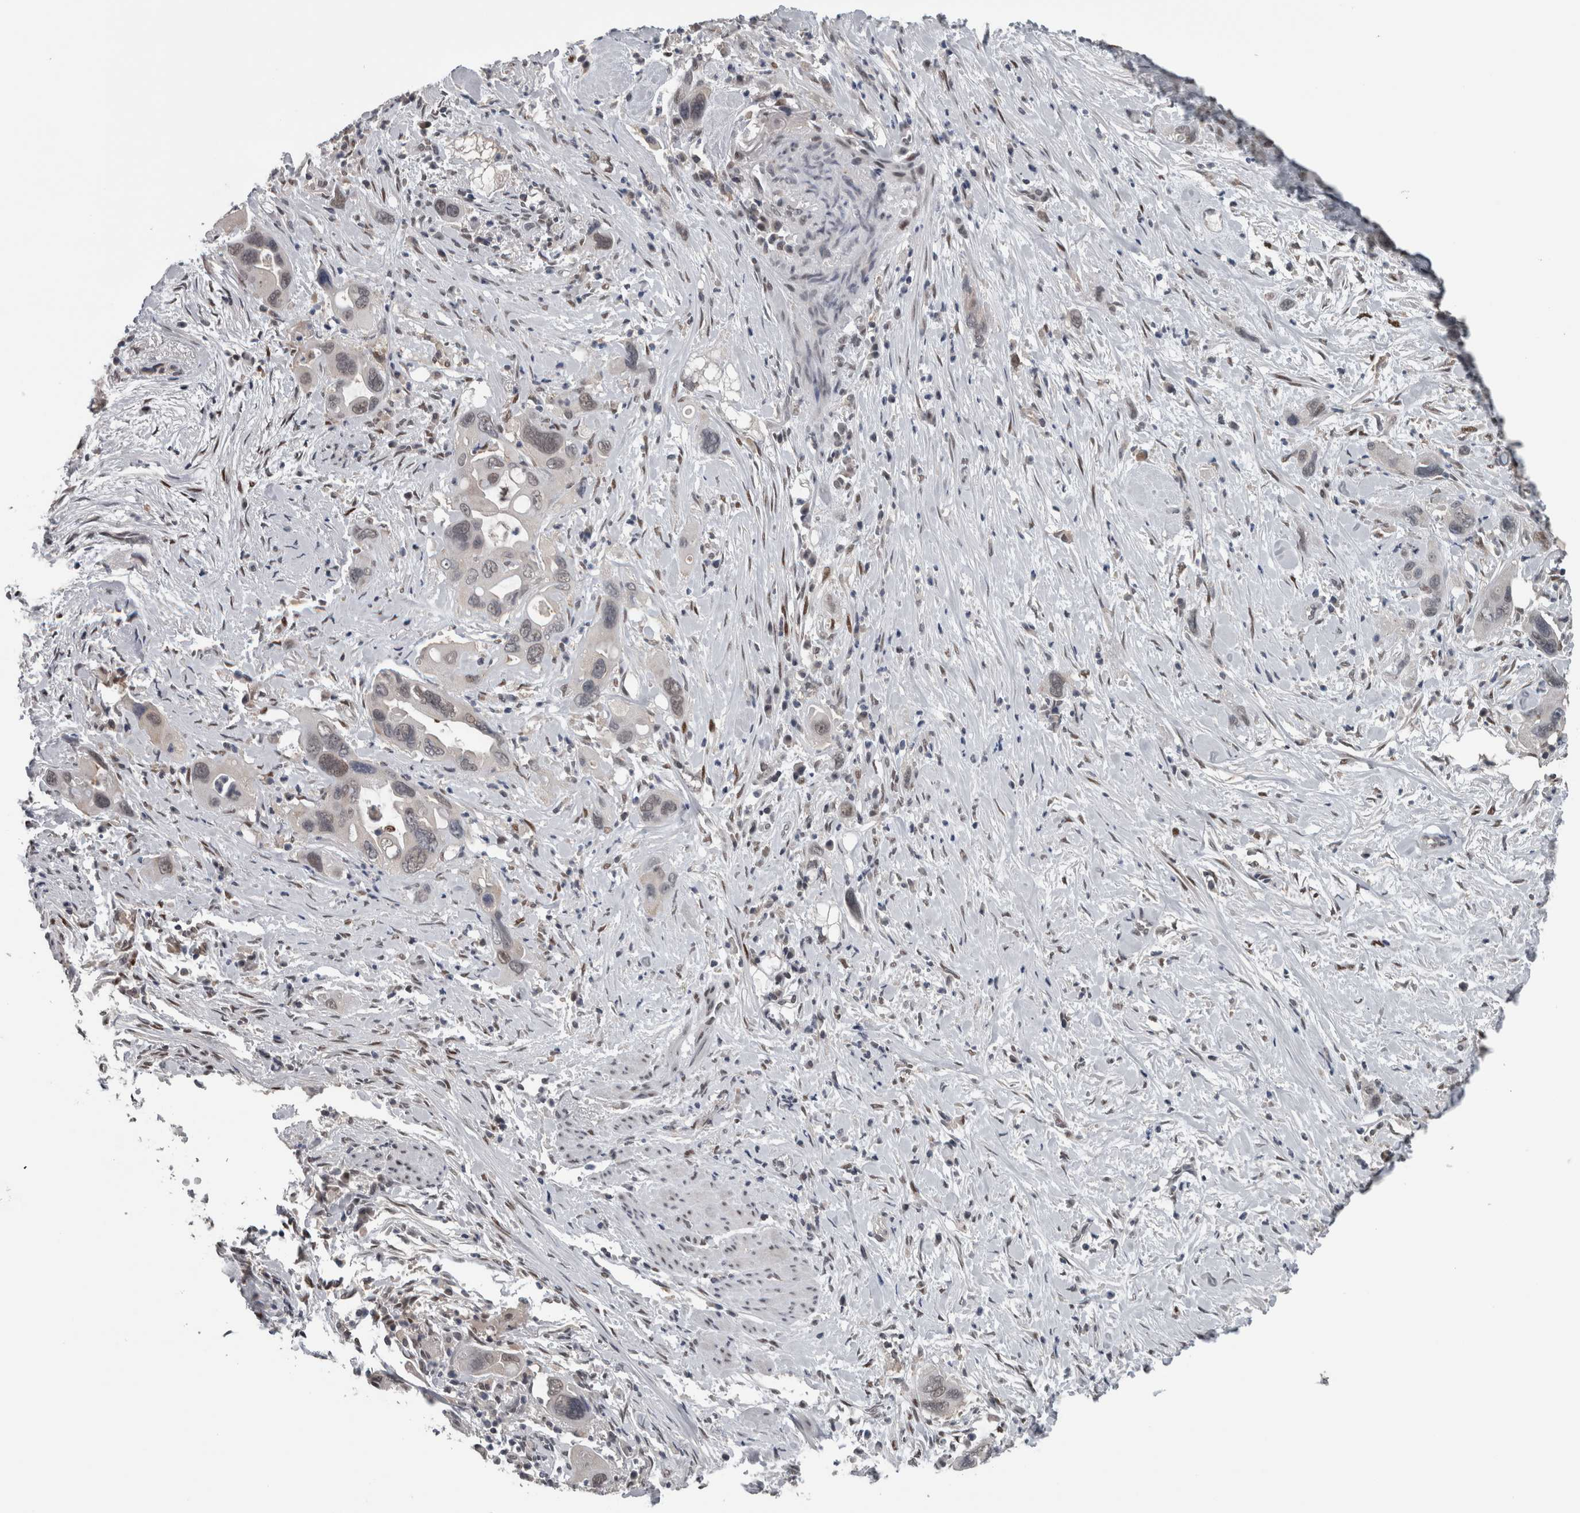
{"staining": {"intensity": "weak", "quantity": "<25%", "location": "nuclear"}, "tissue": "pancreatic cancer", "cell_type": "Tumor cells", "image_type": "cancer", "snomed": [{"axis": "morphology", "description": "Adenocarcinoma, NOS"}, {"axis": "topography", "description": "Pancreas"}], "caption": "Tumor cells show no significant protein positivity in pancreatic cancer (adenocarcinoma).", "gene": "ZBTB21", "patient": {"sex": "female", "age": 70}}